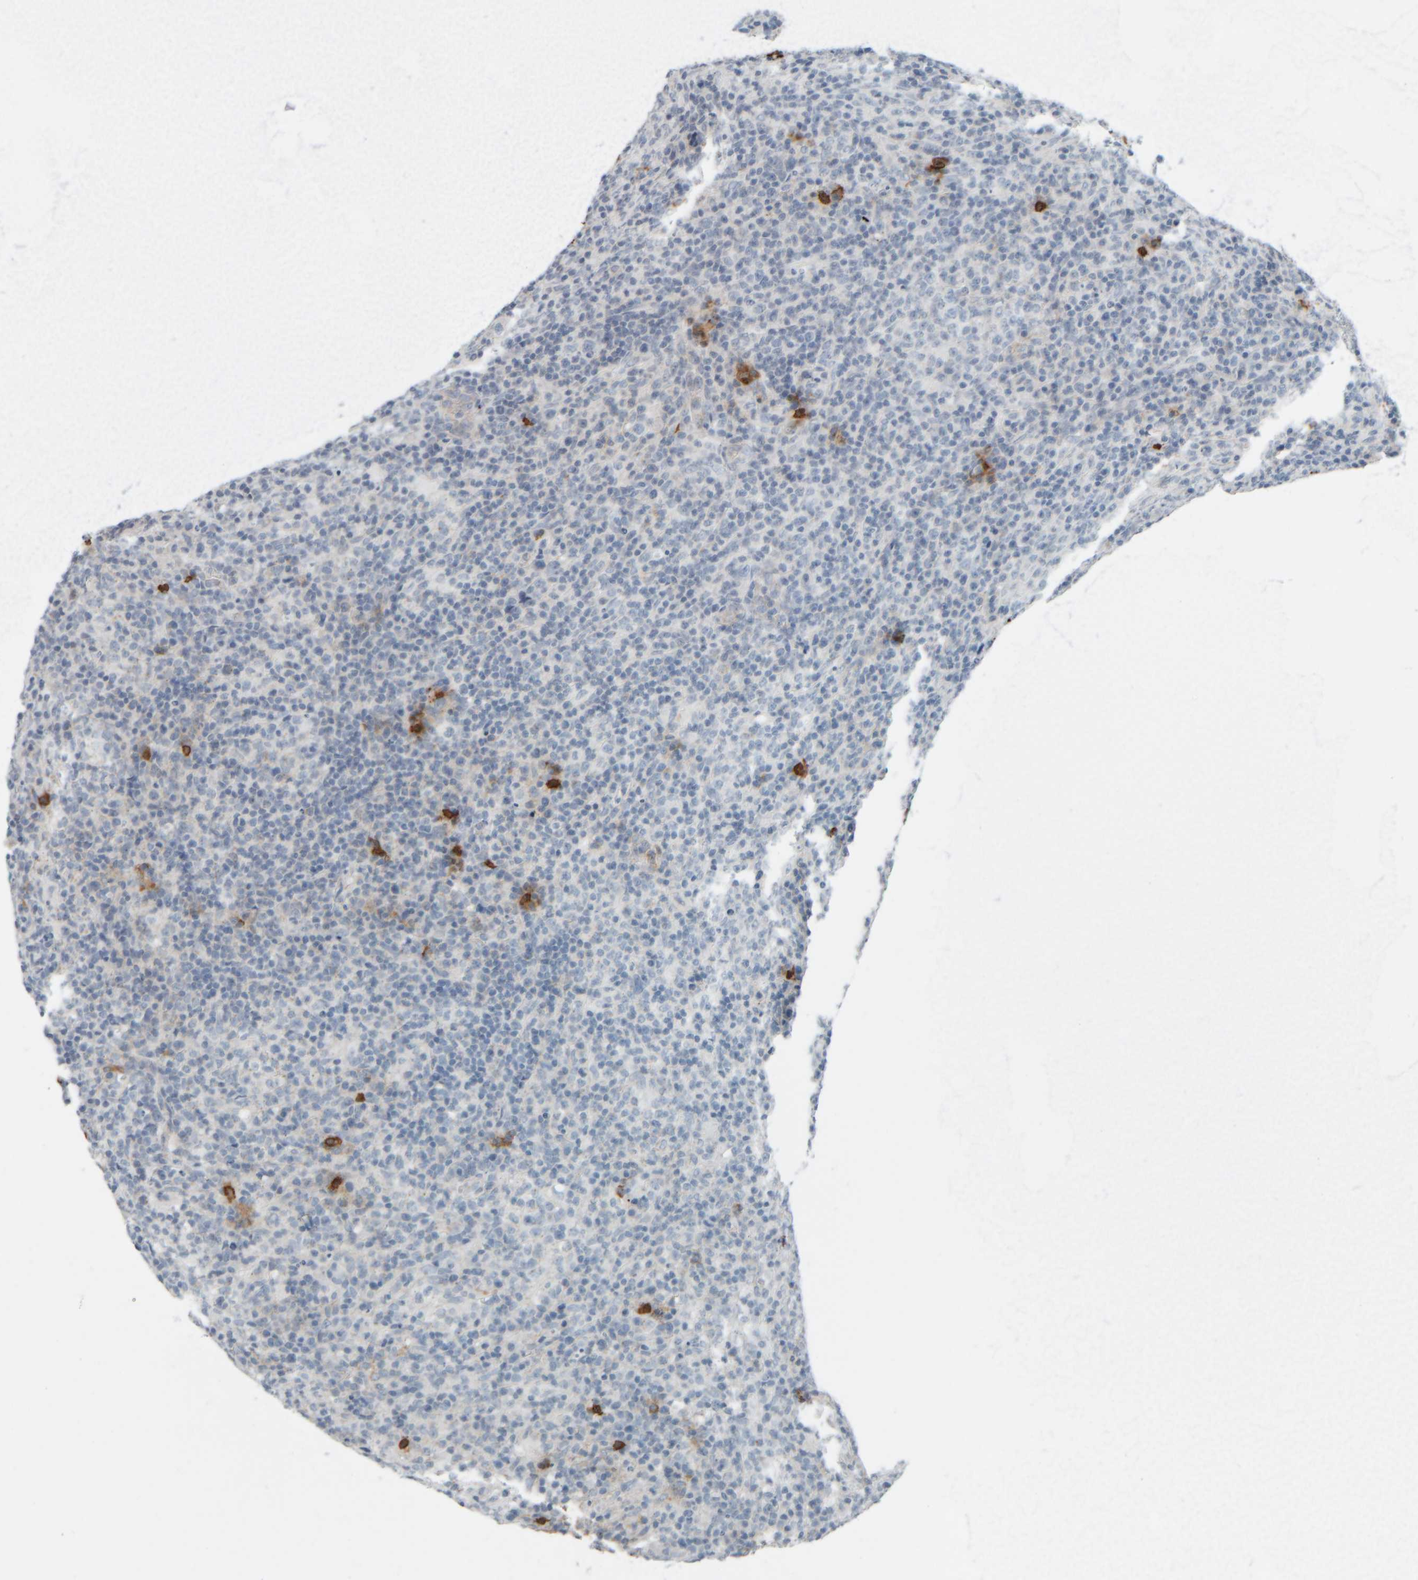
{"staining": {"intensity": "negative", "quantity": "none", "location": "none"}, "tissue": "lymphoma", "cell_type": "Tumor cells", "image_type": "cancer", "snomed": [{"axis": "morphology", "description": "Malignant lymphoma, non-Hodgkin's type, High grade"}, {"axis": "topography", "description": "Lymph node"}], "caption": "Lymphoma stained for a protein using IHC displays no staining tumor cells.", "gene": "TPSAB1", "patient": {"sex": "female", "age": 76}}